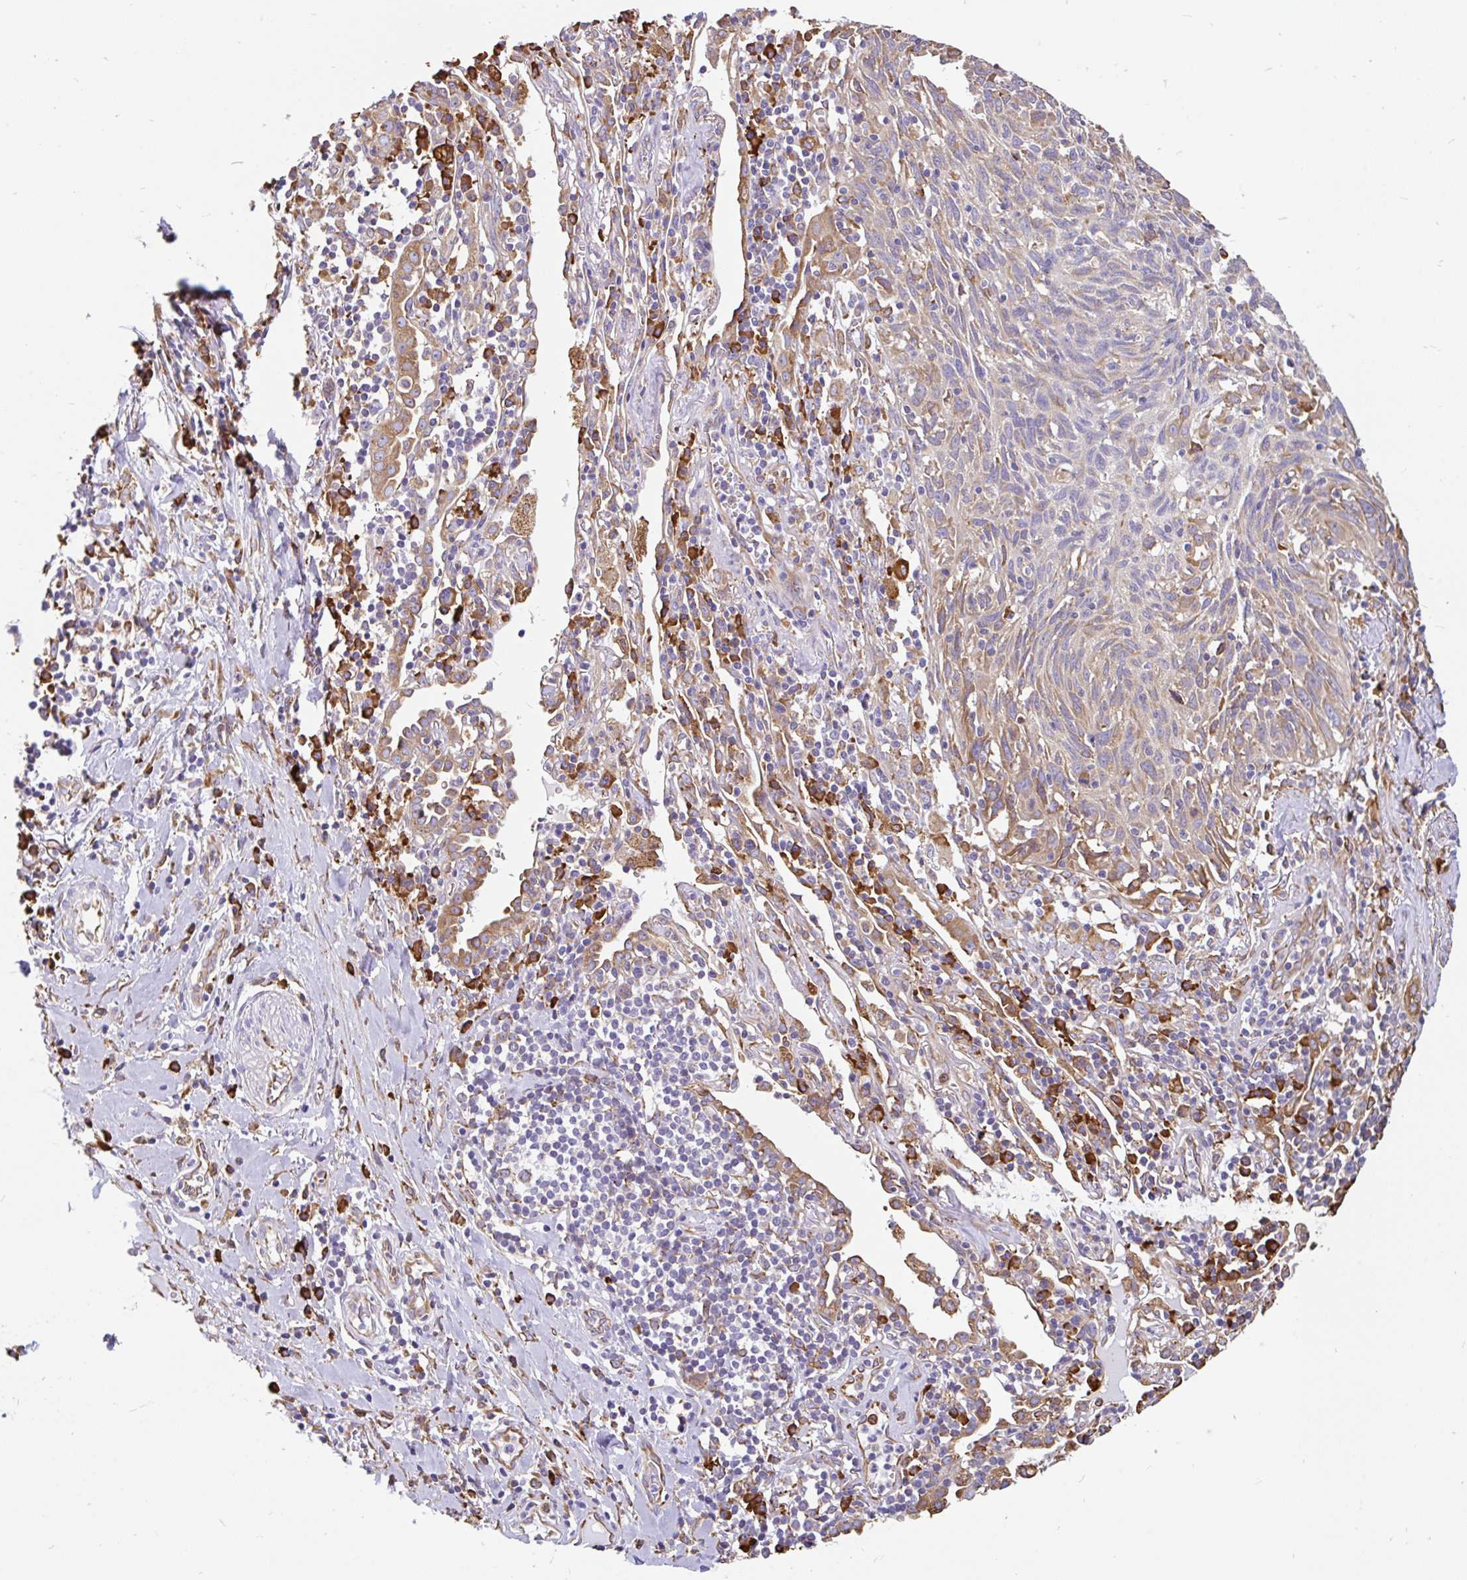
{"staining": {"intensity": "moderate", "quantity": "25%-75%", "location": "cytoplasmic/membranous"}, "tissue": "lung cancer", "cell_type": "Tumor cells", "image_type": "cancer", "snomed": [{"axis": "morphology", "description": "Squamous cell carcinoma, NOS"}, {"axis": "topography", "description": "Lung"}], "caption": "Moderate cytoplasmic/membranous positivity for a protein is seen in about 25%-75% of tumor cells of lung squamous cell carcinoma using immunohistochemistry.", "gene": "EML5", "patient": {"sex": "female", "age": 66}}